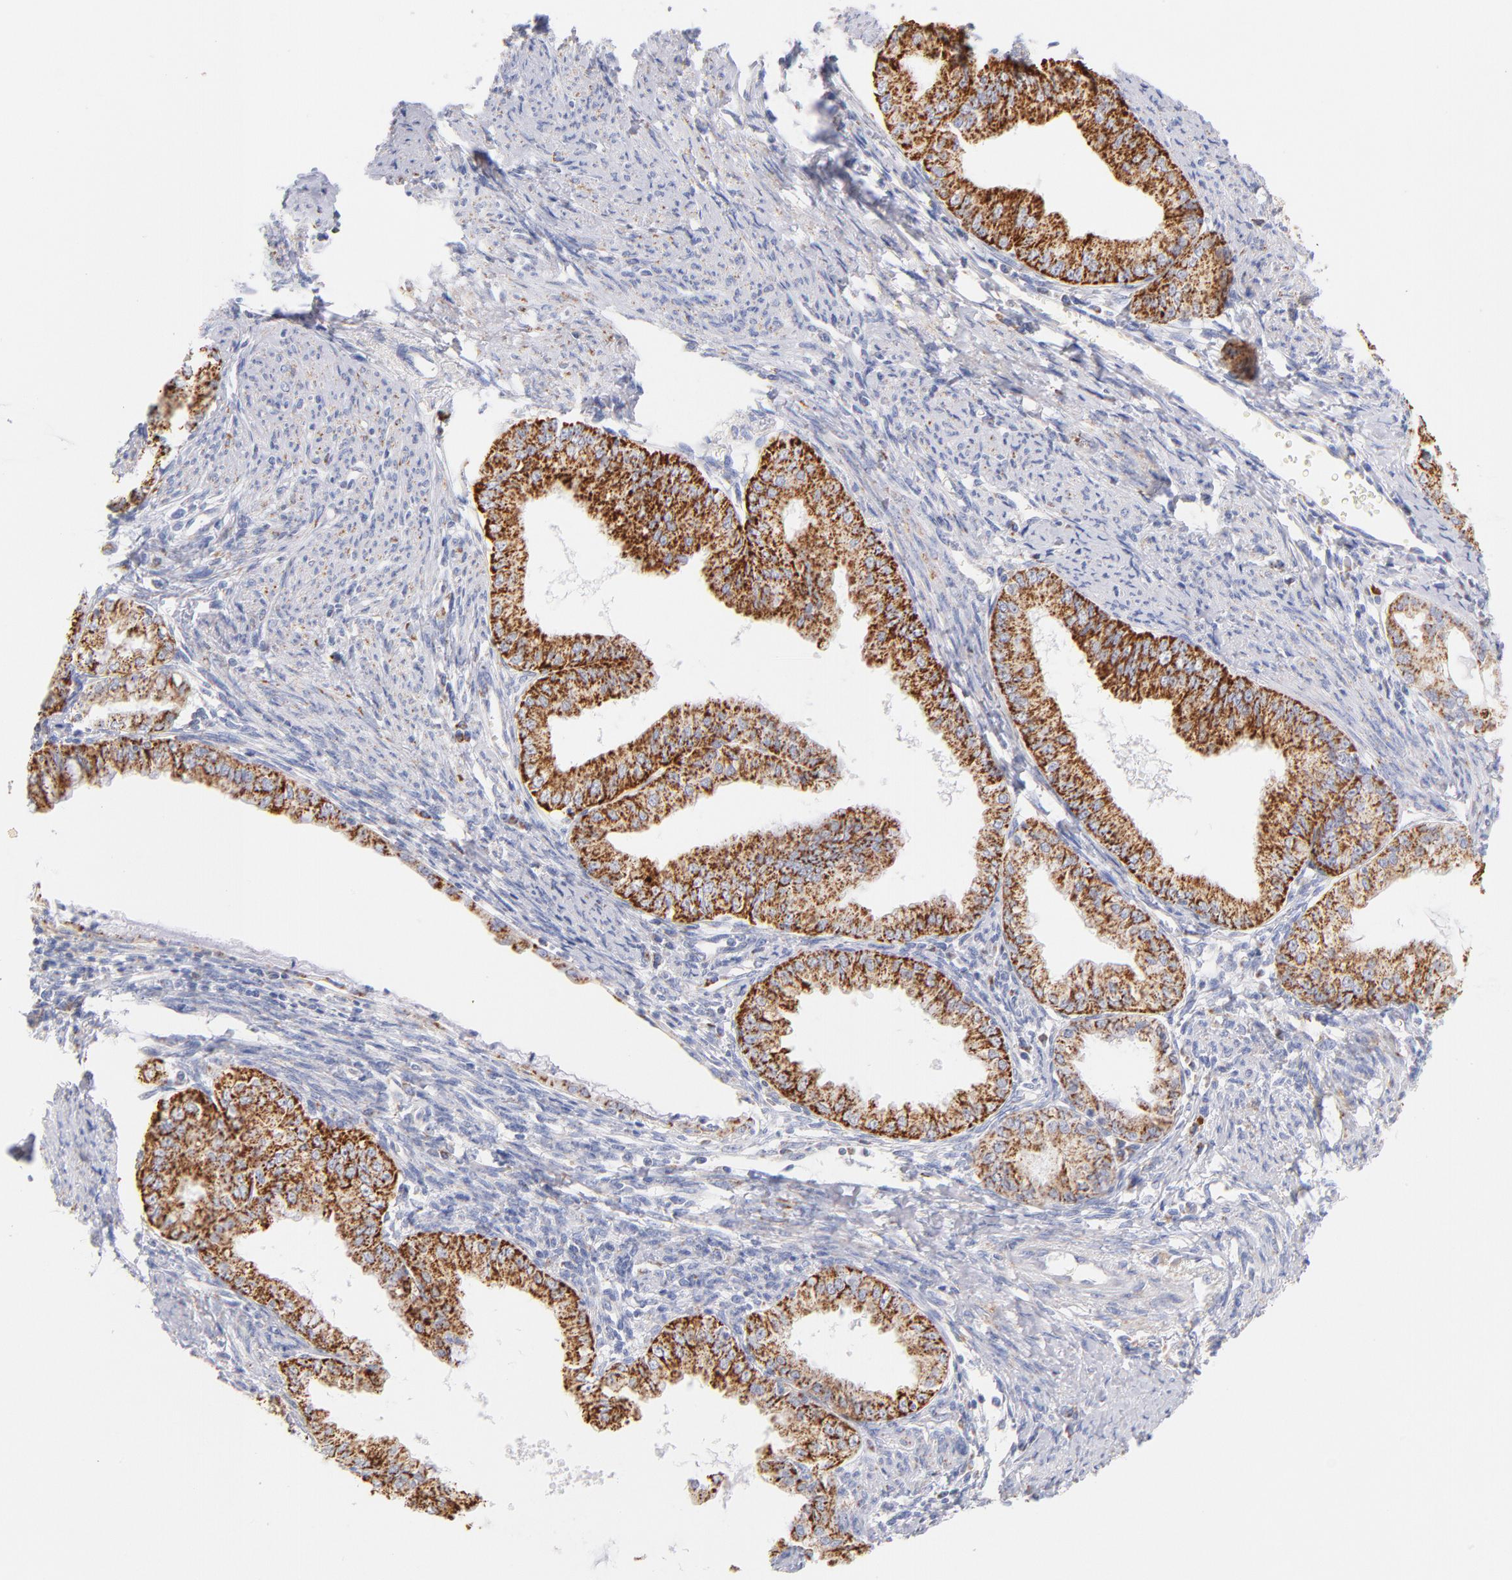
{"staining": {"intensity": "strong", "quantity": ">75%", "location": "cytoplasmic/membranous"}, "tissue": "endometrial cancer", "cell_type": "Tumor cells", "image_type": "cancer", "snomed": [{"axis": "morphology", "description": "Adenocarcinoma, NOS"}, {"axis": "topography", "description": "Endometrium"}], "caption": "High-magnification brightfield microscopy of endometrial adenocarcinoma stained with DAB (brown) and counterstained with hematoxylin (blue). tumor cells exhibit strong cytoplasmic/membranous staining is present in about>75% of cells.", "gene": "AIFM1", "patient": {"sex": "female", "age": 76}}